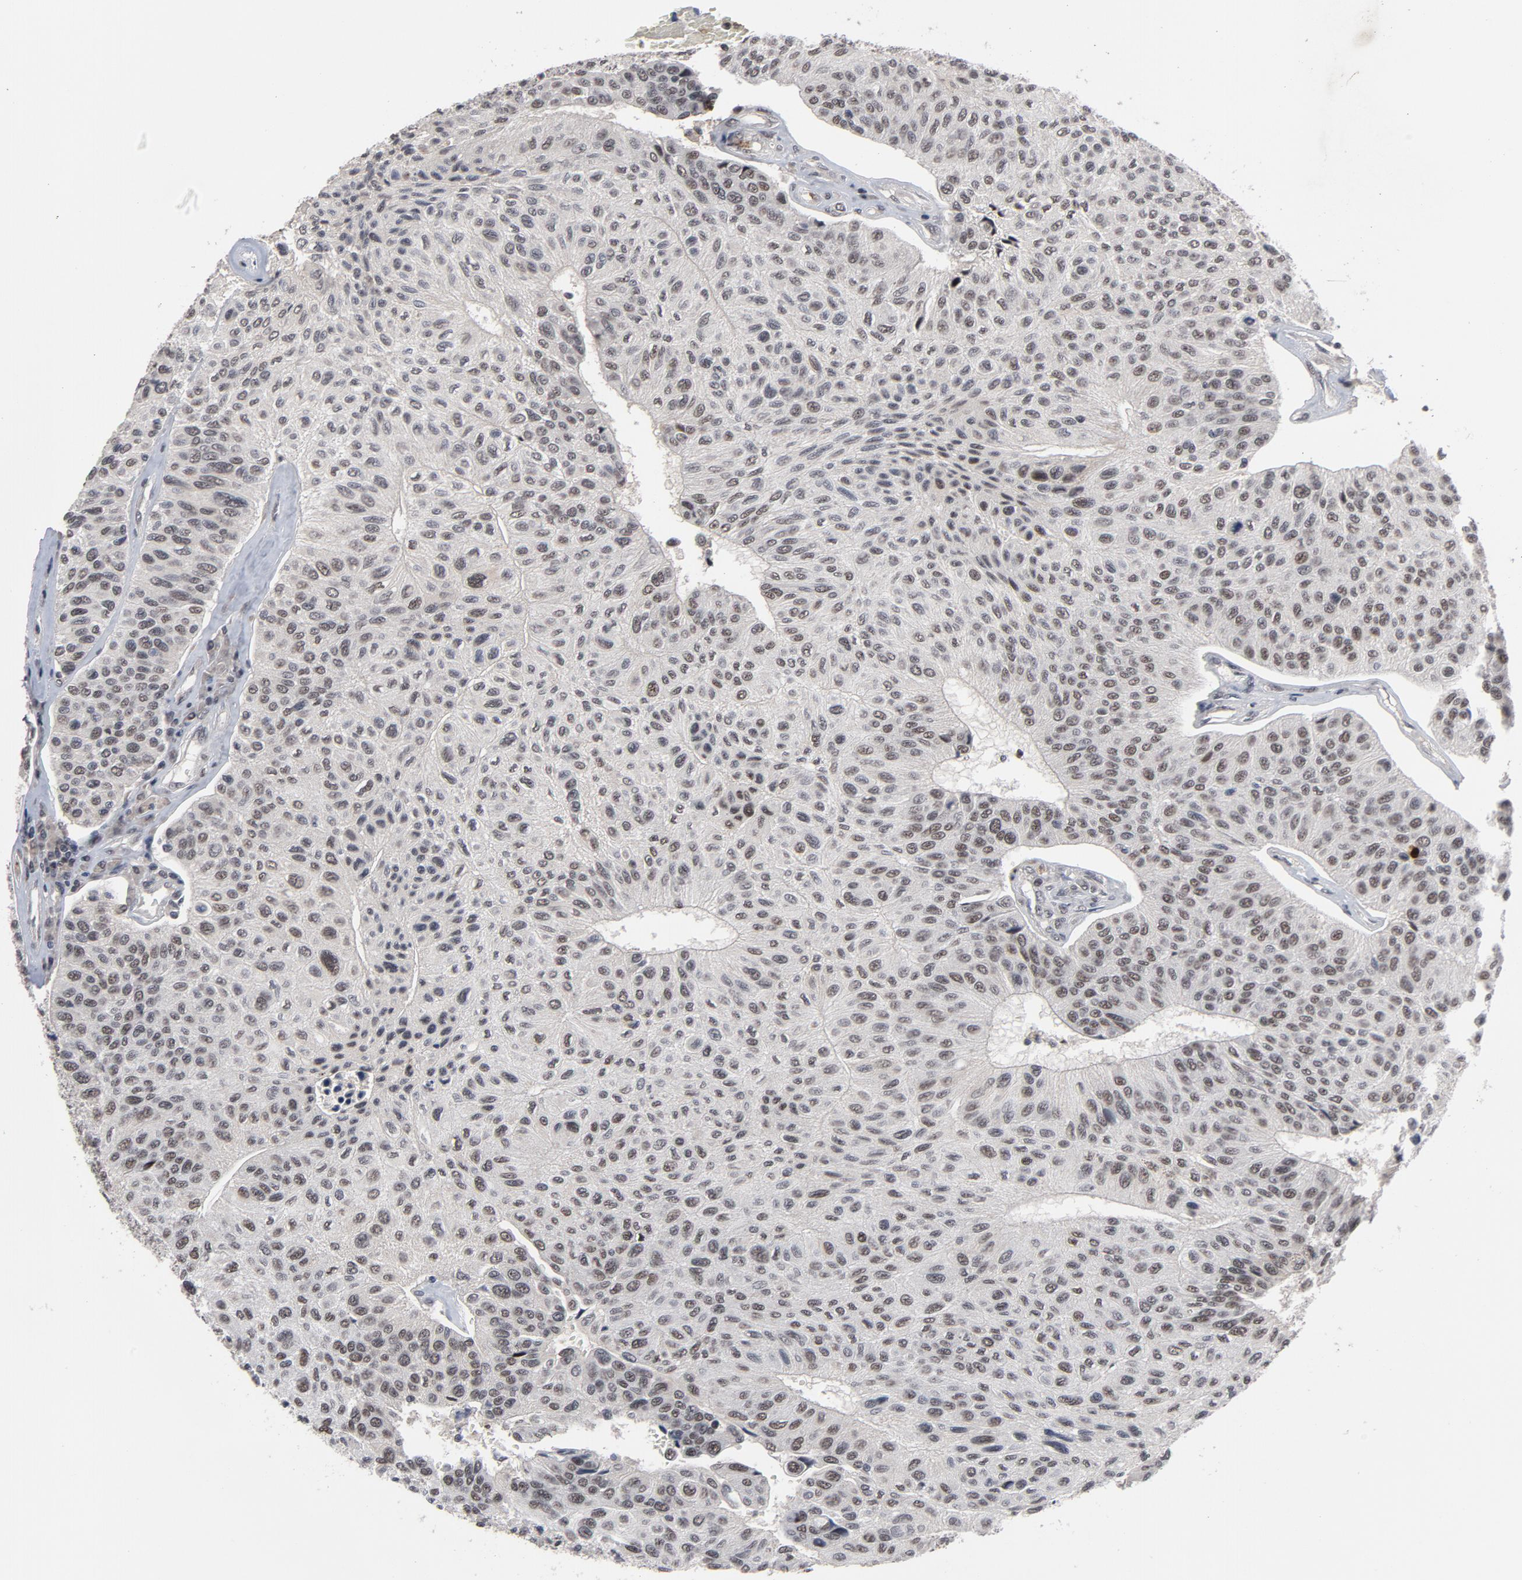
{"staining": {"intensity": "weak", "quantity": "<25%", "location": "nuclear"}, "tissue": "urothelial cancer", "cell_type": "Tumor cells", "image_type": "cancer", "snomed": [{"axis": "morphology", "description": "Urothelial carcinoma, High grade"}, {"axis": "topography", "description": "Urinary bladder"}], "caption": "An immunohistochemistry (IHC) photomicrograph of high-grade urothelial carcinoma is shown. There is no staining in tumor cells of high-grade urothelial carcinoma. The staining is performed using DAB (3,3'-diaminobenzidine) brown chromogen with nuclei counter-stained in using hematoxylin.", "gene": "RTL5", "patient": {"sex": "male", "age": 66}}